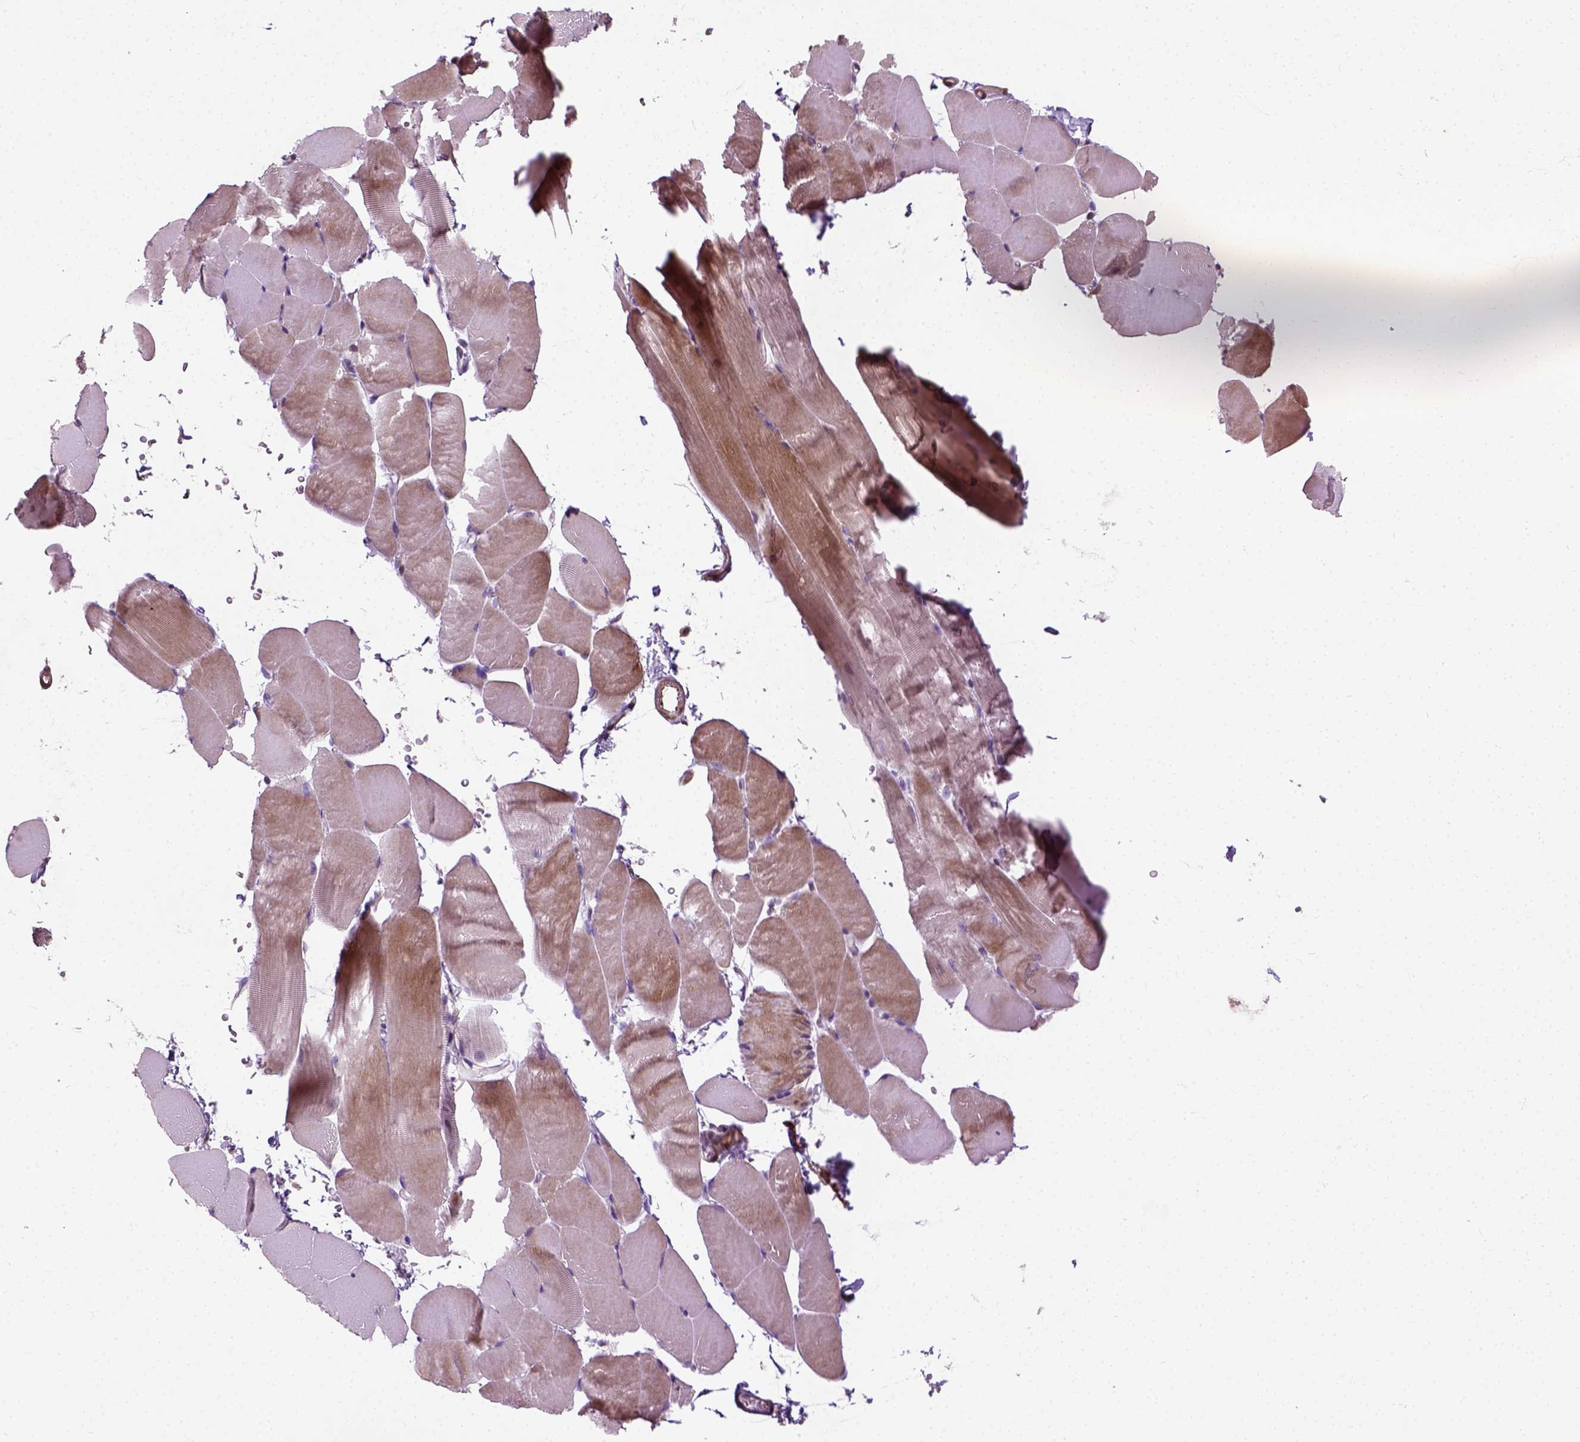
{"staining": {"intensity": "moderate", "quantity": "<25%", "location": "cytoplasmic/membranous"}, "tissue": "skeletal muscle", "cell_type": "Myocytes", "image_type": "normal", "snomed": [{"axis": "morphology", "description": "Normal tissue, NOS"}, {"axis": "topography", "description": "Skeletal muscle"}], "caption": "A high-resolution image shows immunohistochemistry (IHC) staining of benign skeletal muscle, which displays moderate cytoplasmic/membranous expression in approximately <25% of myocytes.", "gene": "PKP3", "patient": {"sex": "female", "age": 37}}